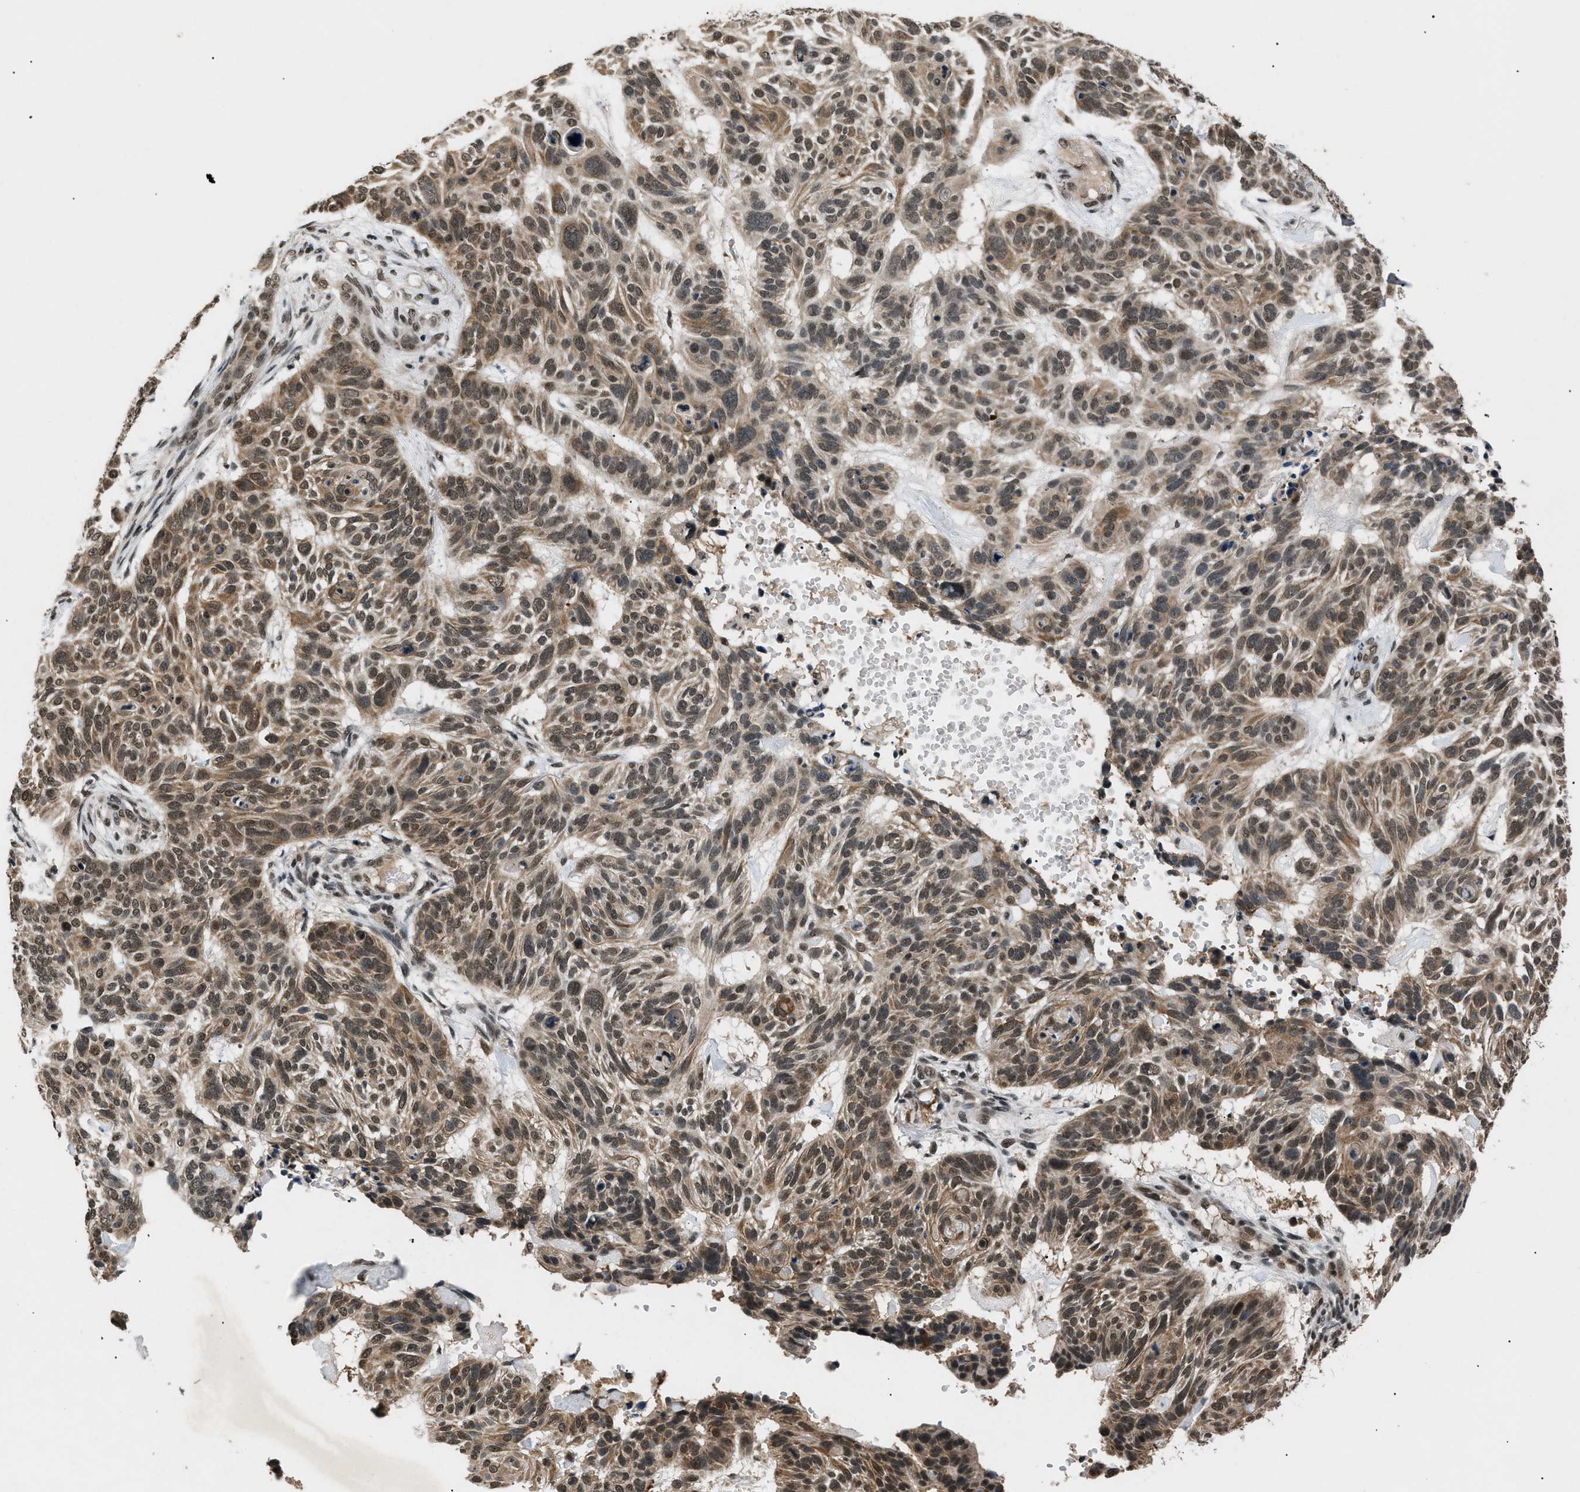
{"staining": {"intensity": "moderate", "quantity": "25%-75%", "location": "nuclear"}, "tissue": "skin cancer", "cell_type": "Tumor cells", "image_type": "cancer", "snomed": [{"axis": "morphology", "description": "Basal cell carcinoma"}, {"axis": "topography", "description": "Skin"}], "caption": "Moderate nuclear protein expression is identified in about 25%-75% of tumor cells in skin cancer (basal cell carcinoma). The protein of interest is shown in brown color, while the nuclei are stained blue.", "gene": "RBM5", "patient": {"sex": "male", "age": 85}}